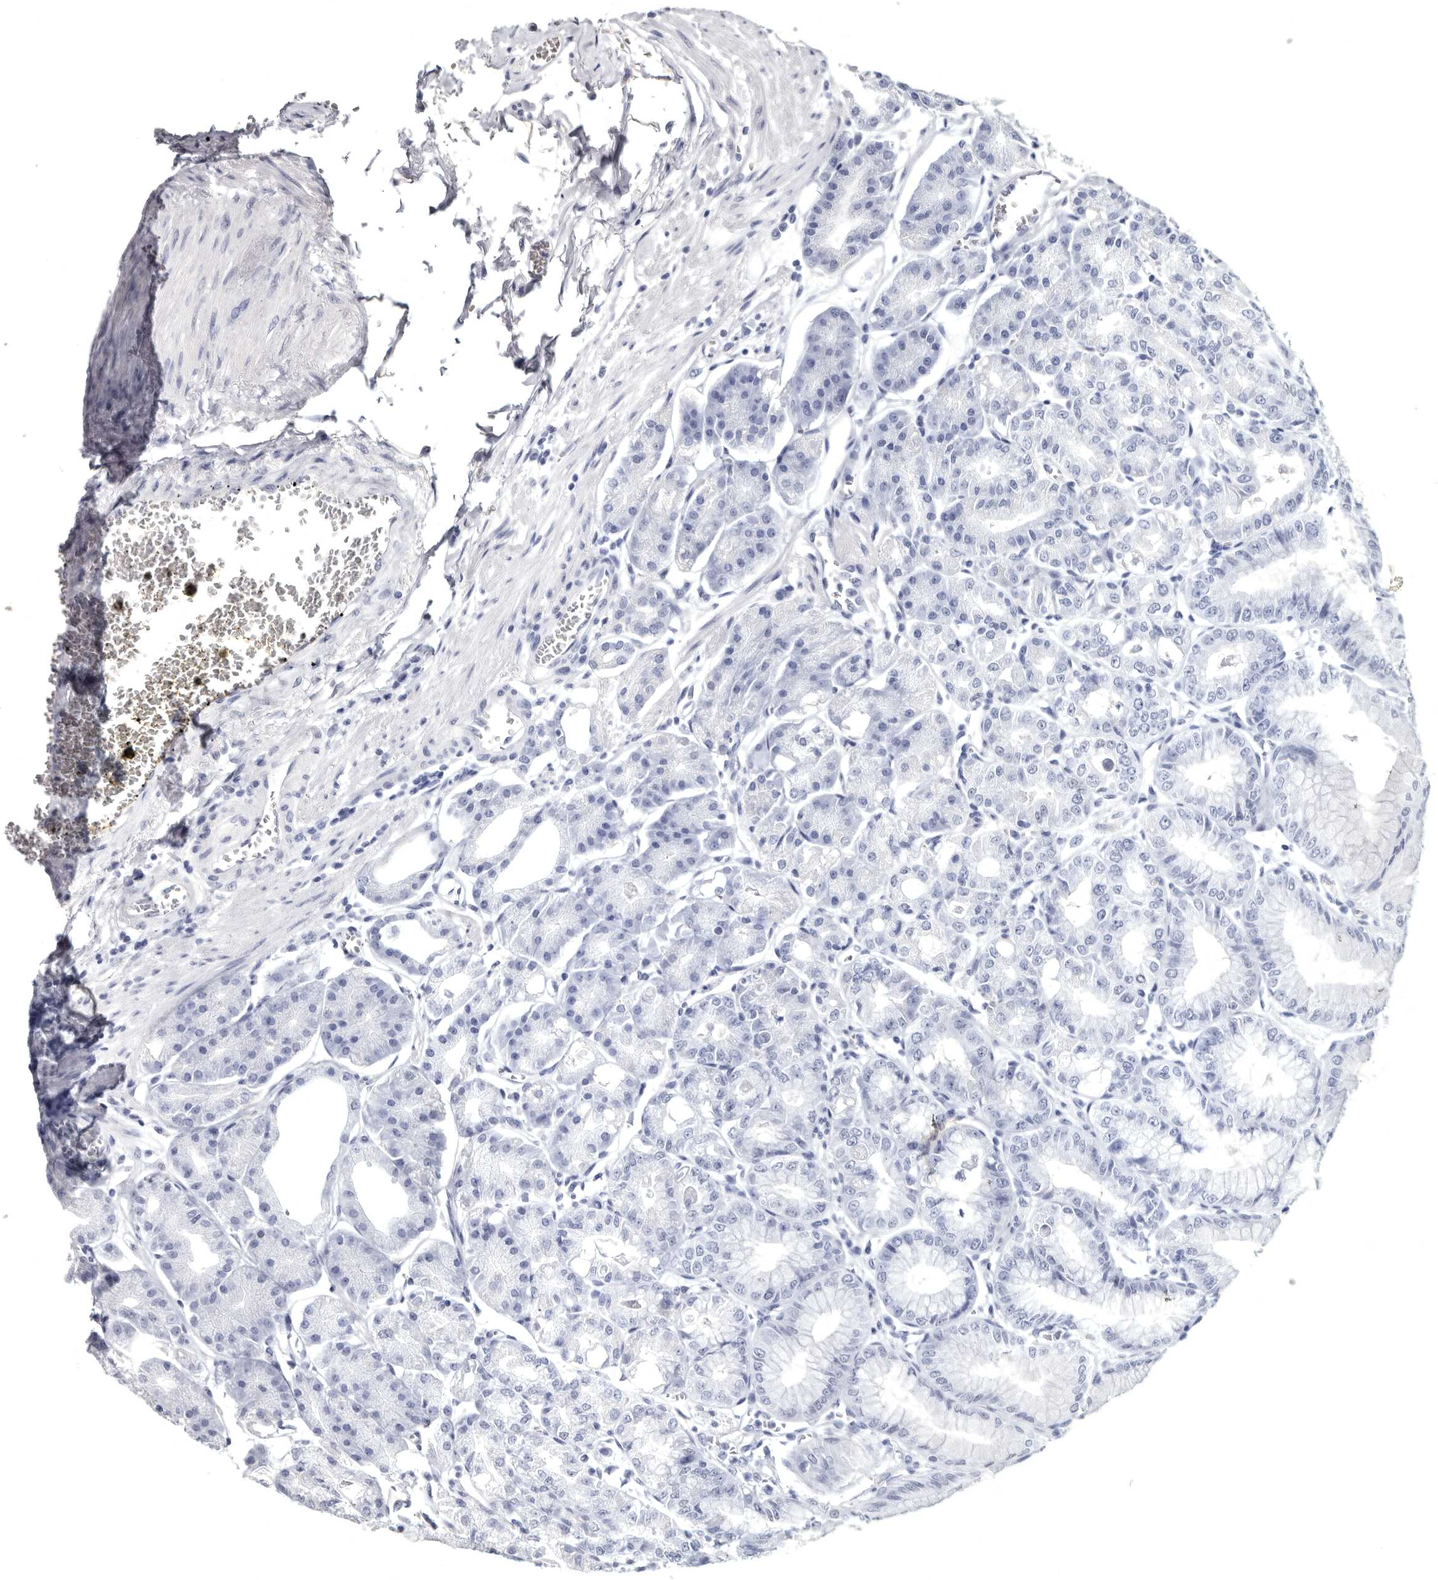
{"staining": {"intensity": "moderate", "quantity": "<25%", "location": "nuclear"}, "tissue": "stomach", "cell_type": "Glandular cells", "image_type": "normal", "snomed": [{"axis": "morphology", "description": "Normal tissue, NOS"}, {"axis": "topography", "description": "Stomach, lower"}], "caption": "Immunohistochemical staining of unremarkable stomach shows <25% levels of moderate nuclear protein positivity in approximately <25% of glandular cells.", "gene": "WRAP73", "patient": {"sex": "male", "age": 71}}